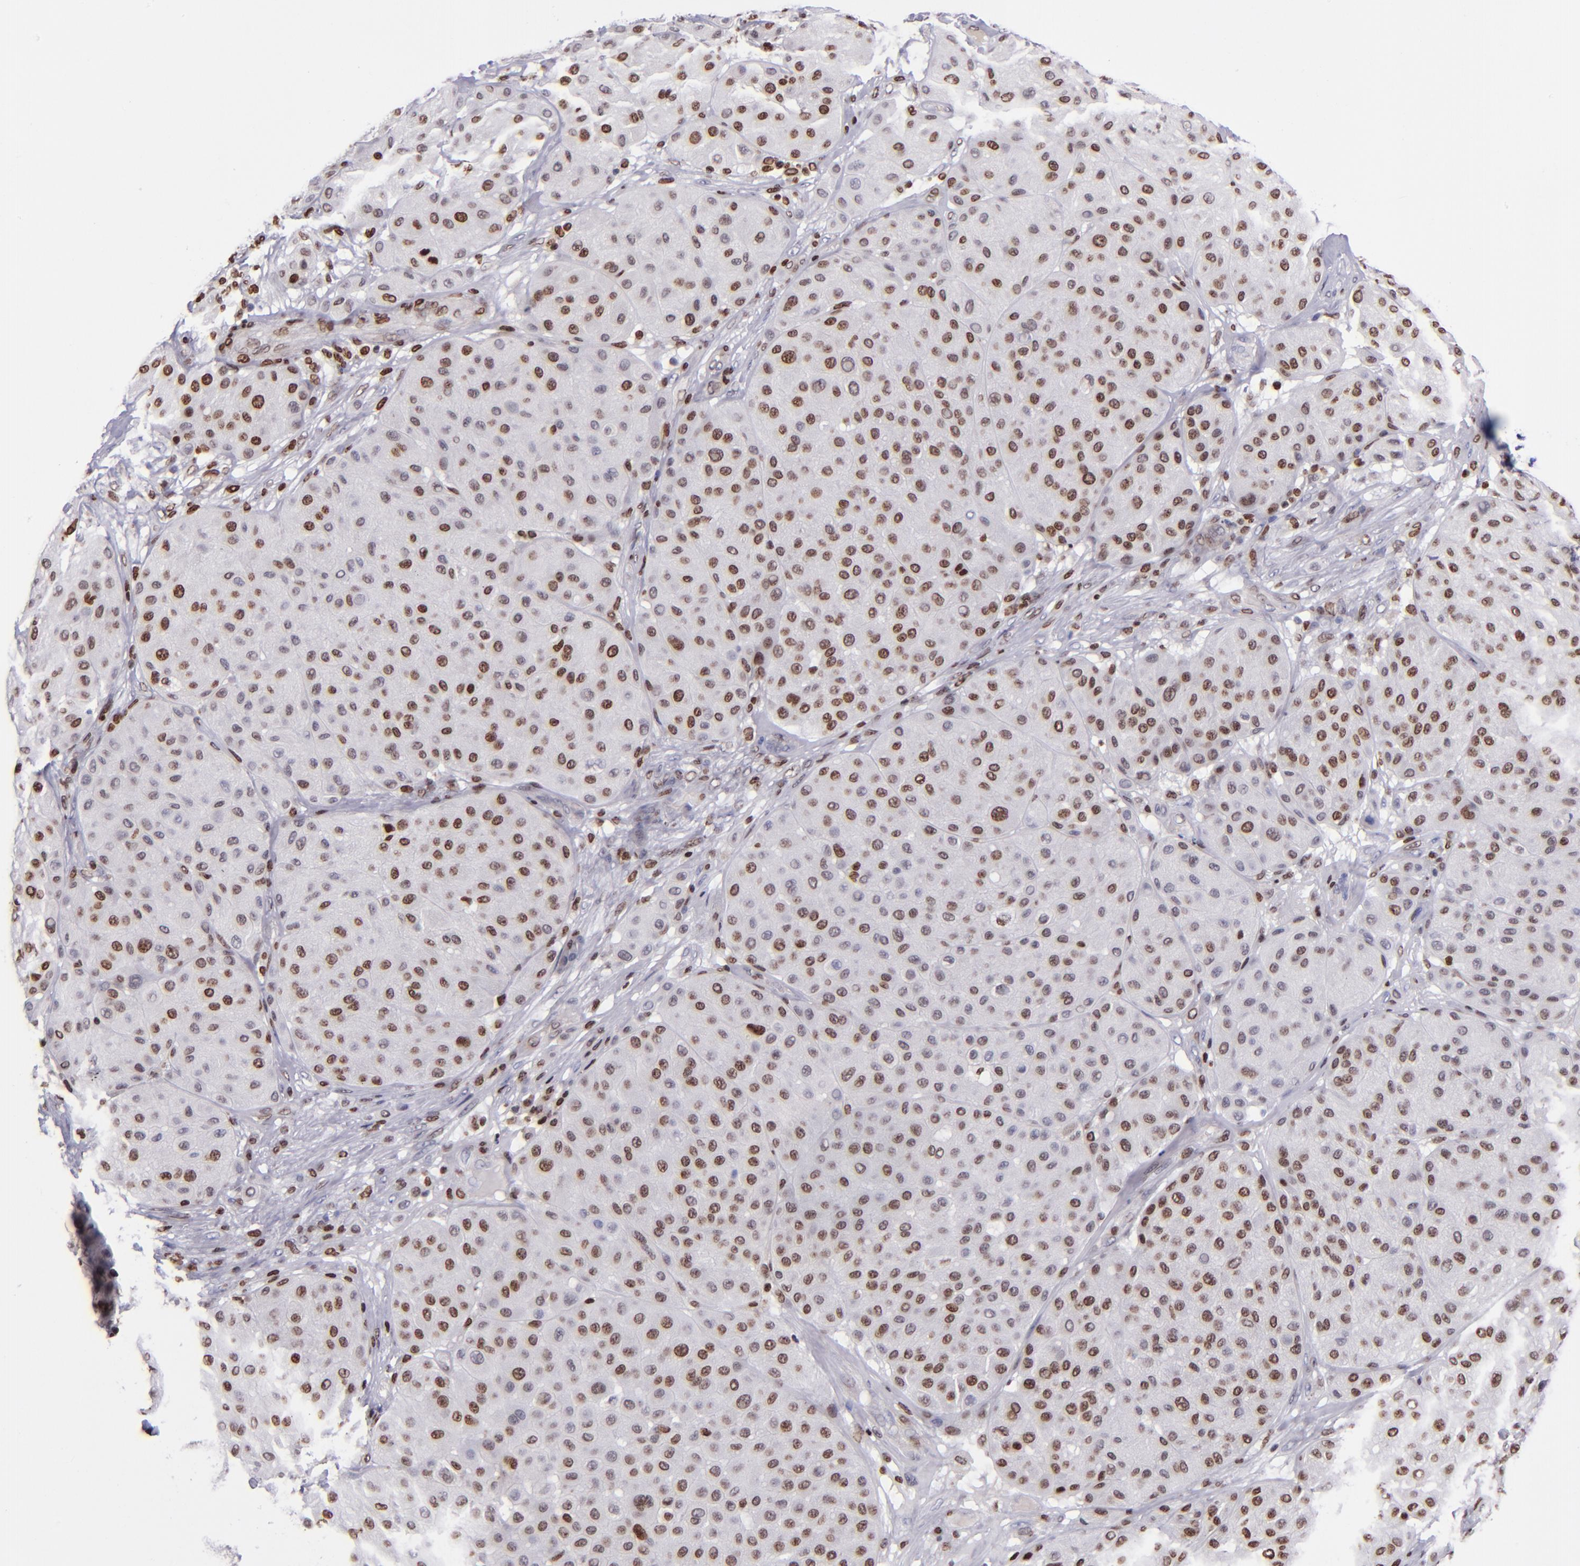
{"staining": {"intensity": "moderate", "quantity": ">75%", "location": "nuclear"}, "tissue": "melanoma", "cell_type": "Tumor cells", "image_type": "cancer", "snomed": [{"axis": "morphology", "description": "Normal tissue, NOS"}, {"axis": "morphology", "description": "Malignant melanoma, Metastatic site"}, {"axis": "topography", "description": "Skin"}], "caption": "Immunohistochemistry (IHC) histopathology image of malignant melanoma (metastatic site) stained for a protein (brown), which displays medium levels of moderate nuclear expression in about >75% of tumor cells.", "gene": "CDKL5", "patient": {"sex": "male", "age": 41}}